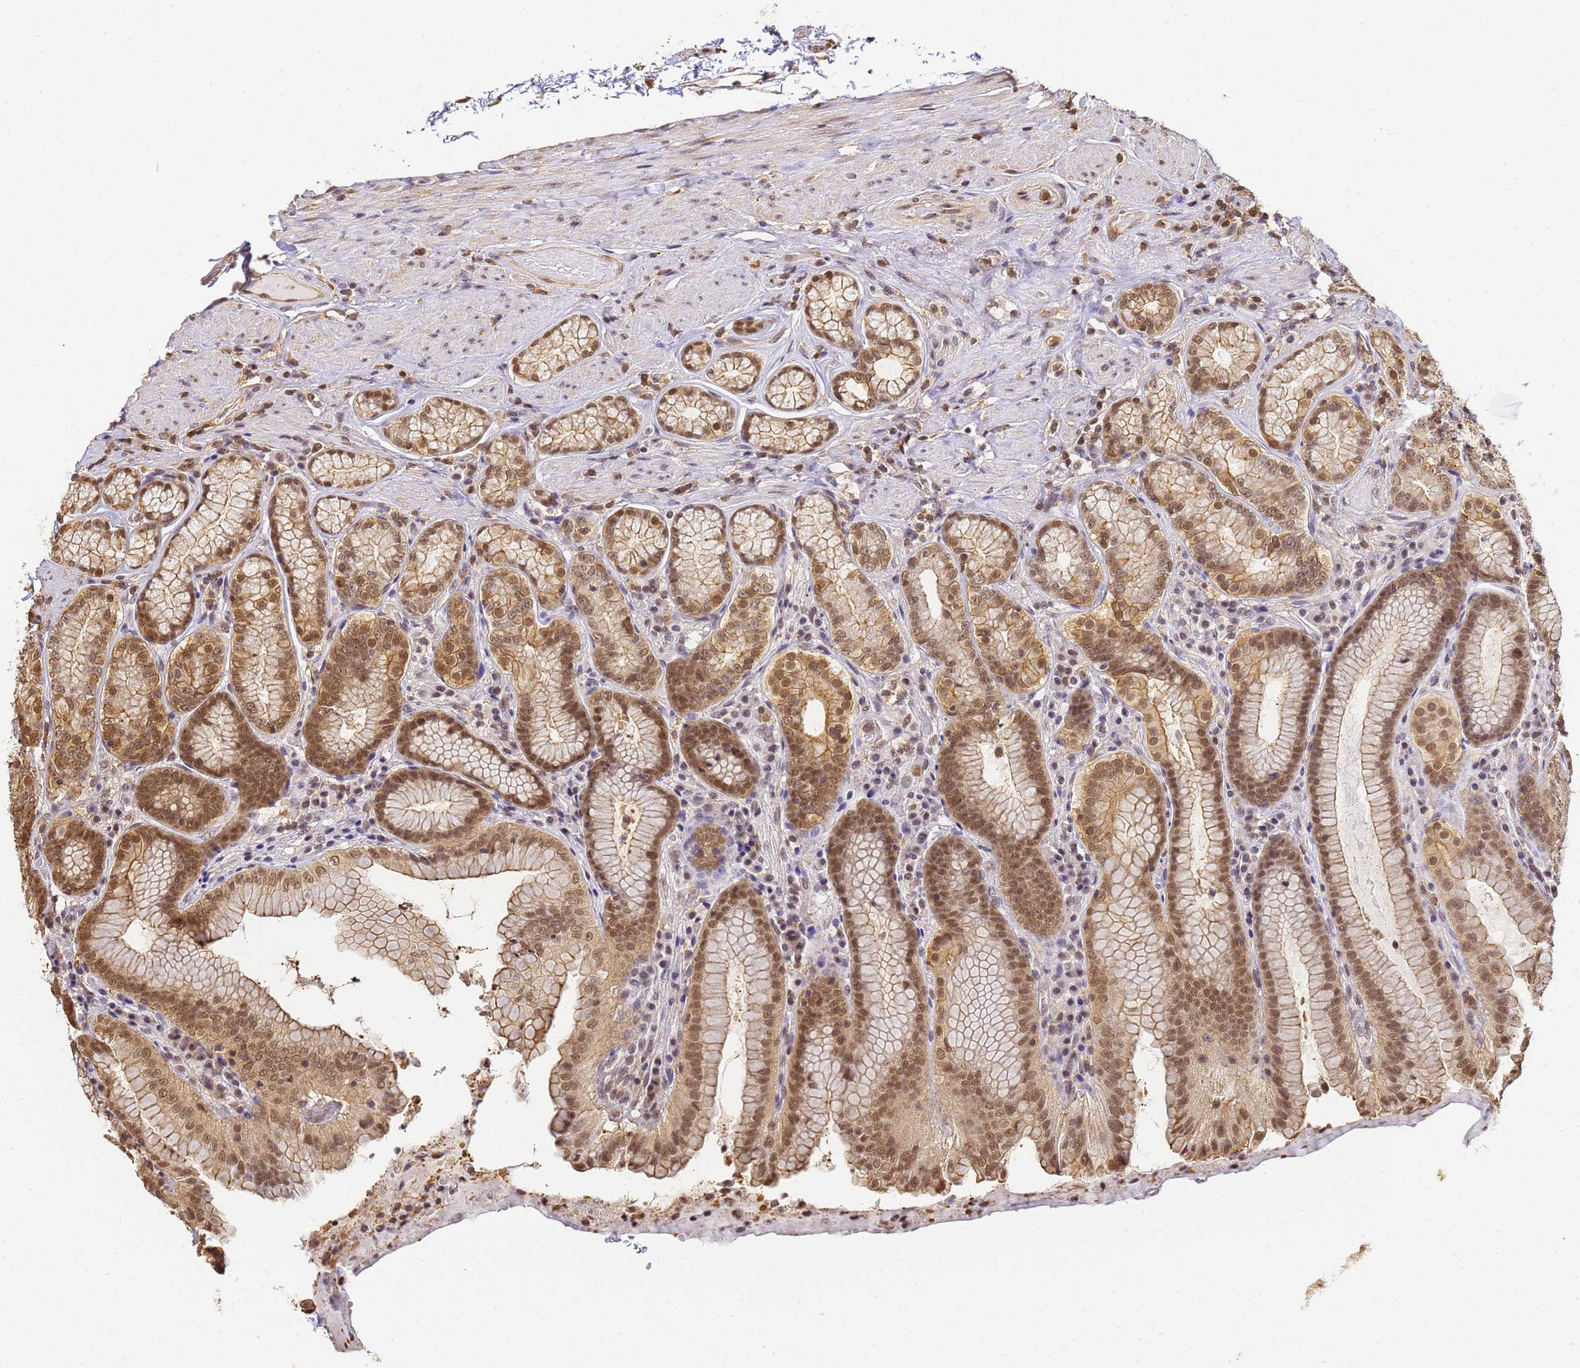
{"staining": {"intensity": "moderate", "quantity": ">75%", "location": "cytoplasmic/membranous,nuclear"}, "tissue": "stomach", "cell_type": "Glandular cells", "image_type": "normal", "snomed": [{"axis": "morphology", "description": "Normal tissue, NOS"}, {"axis": "topography", "description": "Stomach, upper"}, {"axis": "topography", "description": "Stomach, lower"}], "caption": "The micrograph shows staining of unremarkable stomach, revealing moderate cytoplasmic/membranous,nuclear protein staining (brown color) within glandular cells. The protein is stained brown, and the nuclei are stained in blue (DAB (3,3'-diaminobenzidine) IHC with brightfield microscopy, high magnification).", "gene": "PPP4C", "patient": {"sex": "female", "age": 76}}